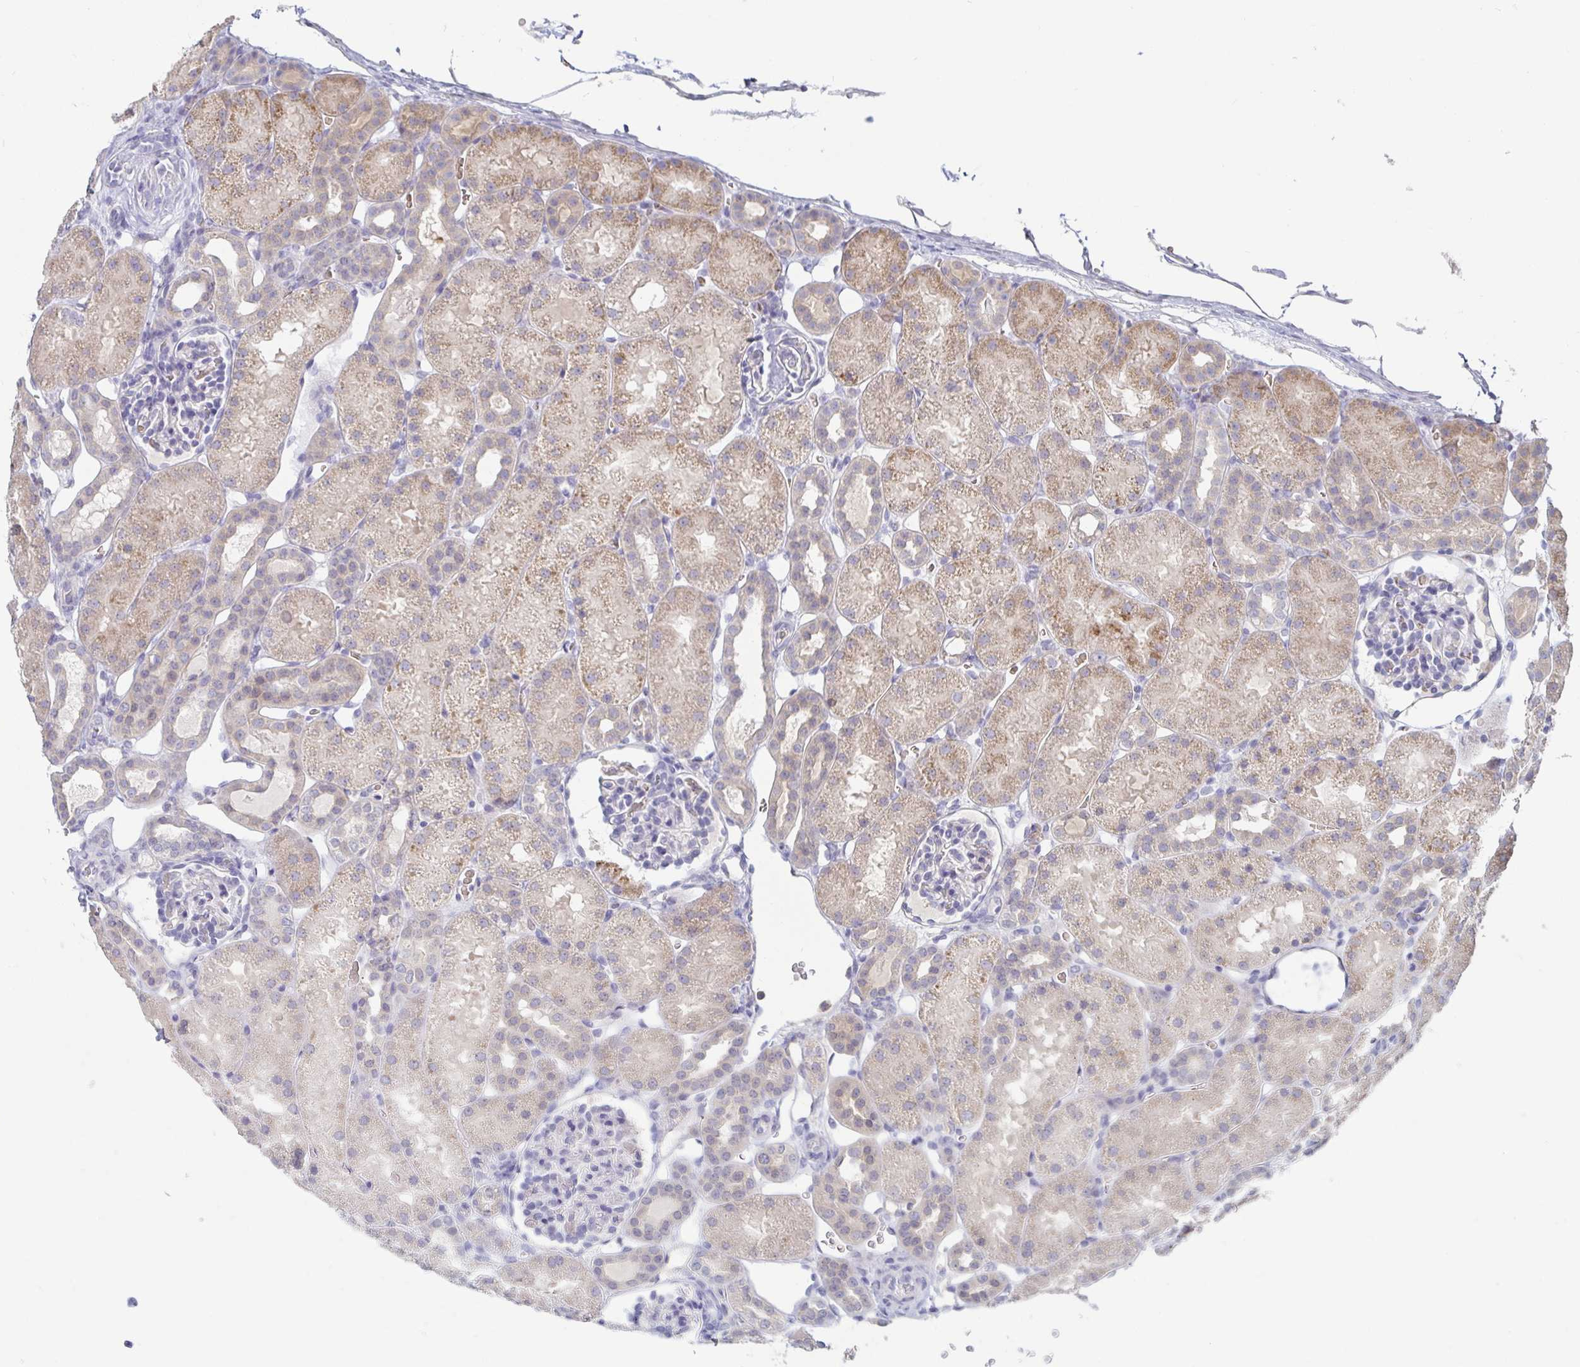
{"staining": {"intensity": "negative", "quantity": "none", "location": "none"}, "tissue": "kidney", "cell_type": "Cells in glomeruli", "image_type": "normal", "snomed": [{"axis": "morphology", "description": "Normal tissue, NOS"}, {"axis": "topography", "description": "Kidney"}], "caption": "Immunohistochemical staining of unremarkable human kidney shows no significant positivity in cells in glomeruli.", "gene": "SPPL3", "patient": {"sex": "male", "age": 2}}